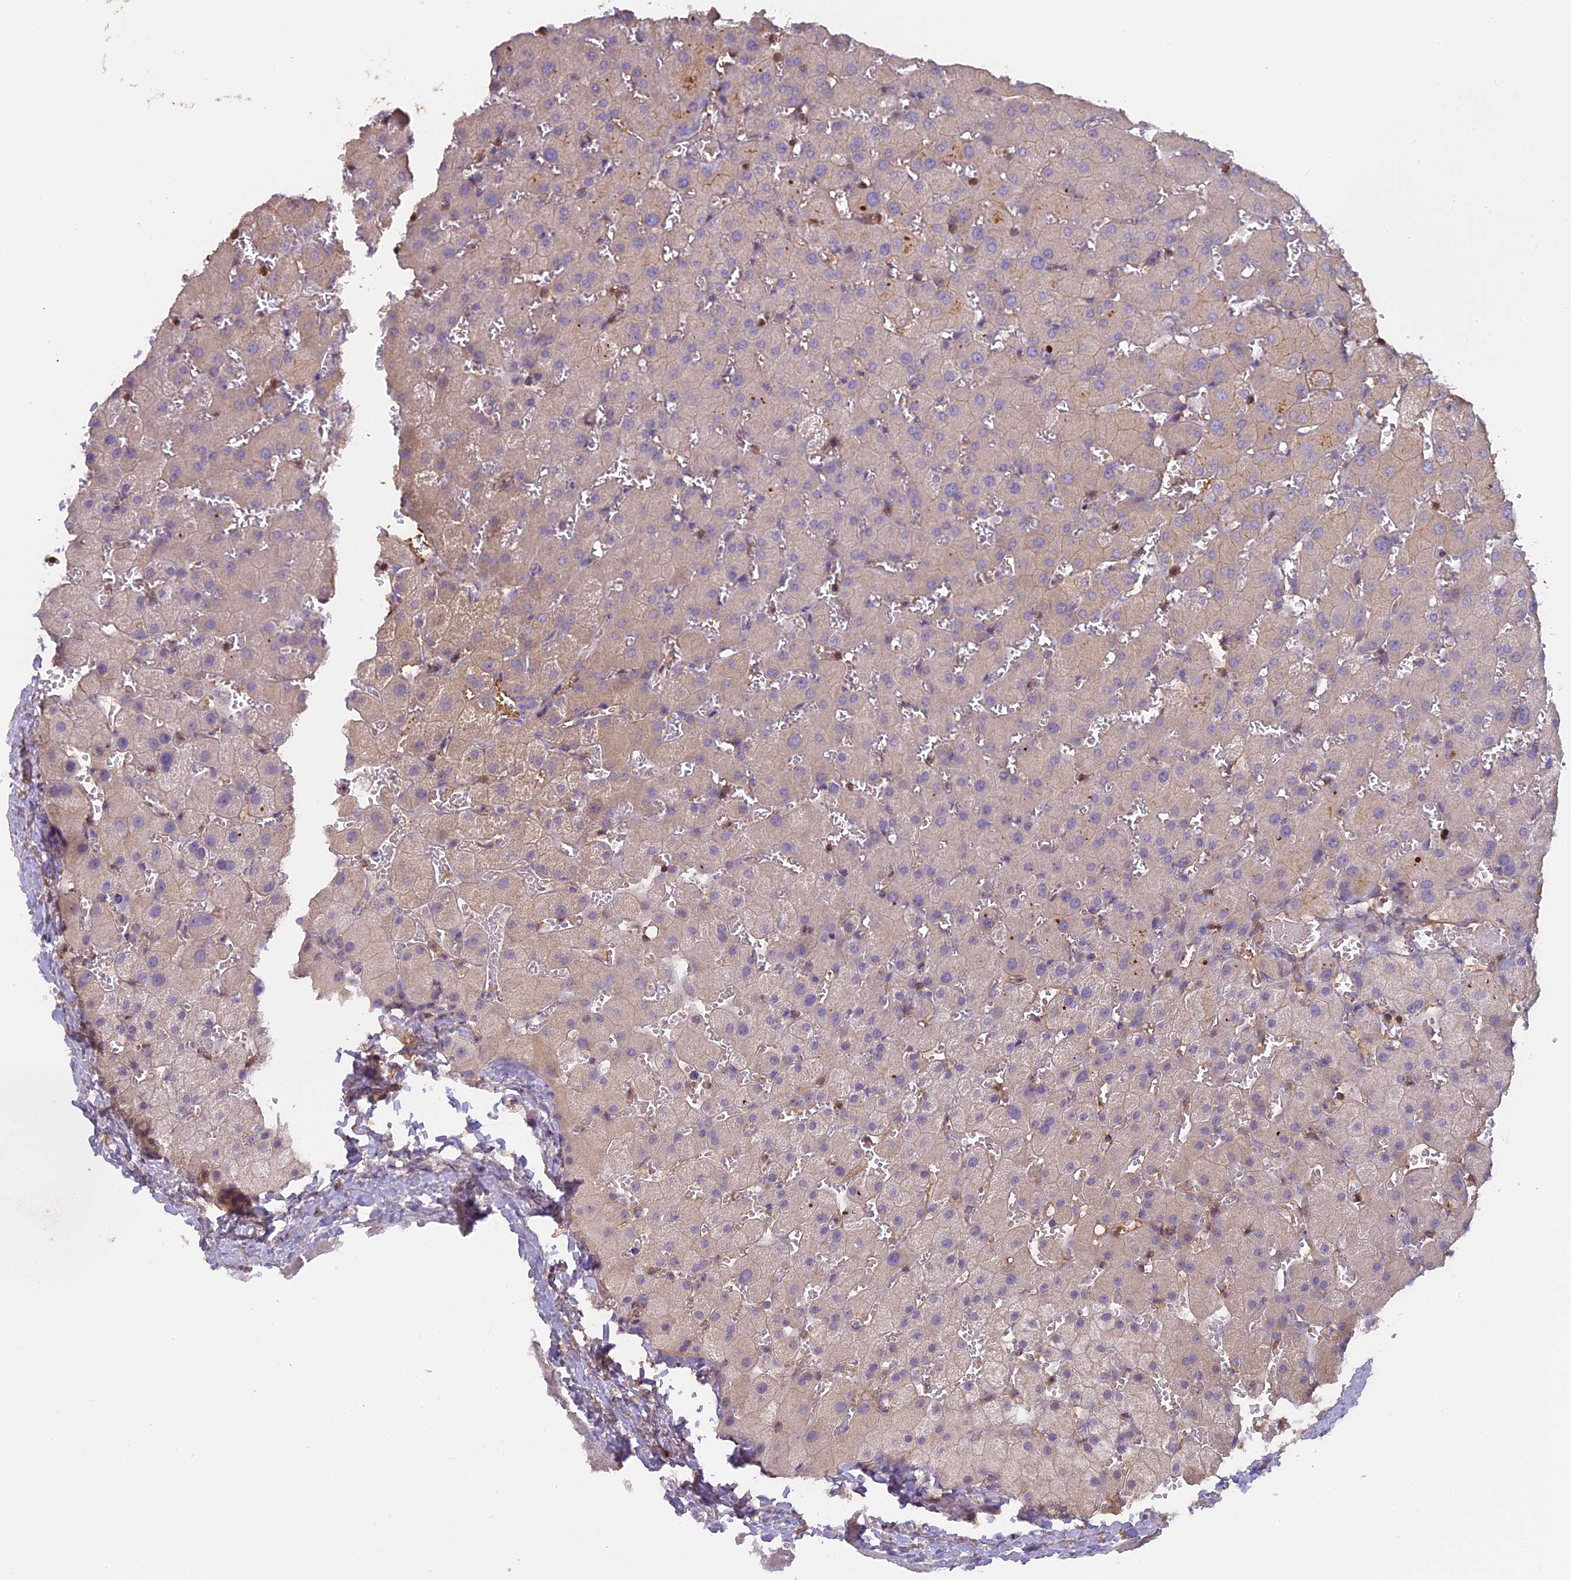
{"staining": {"intensity": "negative", "quantity": "none", "location": "none"}, "tissue": "liver", "cell_type": "Cholangiocytes", "image_type": "normal", "snomed": [{"axis": "morphology", "description": "Normal tissue, NOS"}, {"axis": "topography", "description": "Liver"}], "caption": "This is an IHC micrograph of unremarkable liver. There is no positivity in cholangiocytes.", "gene": "CFAP119", "patient": {"sex": "female", "age": 63}}